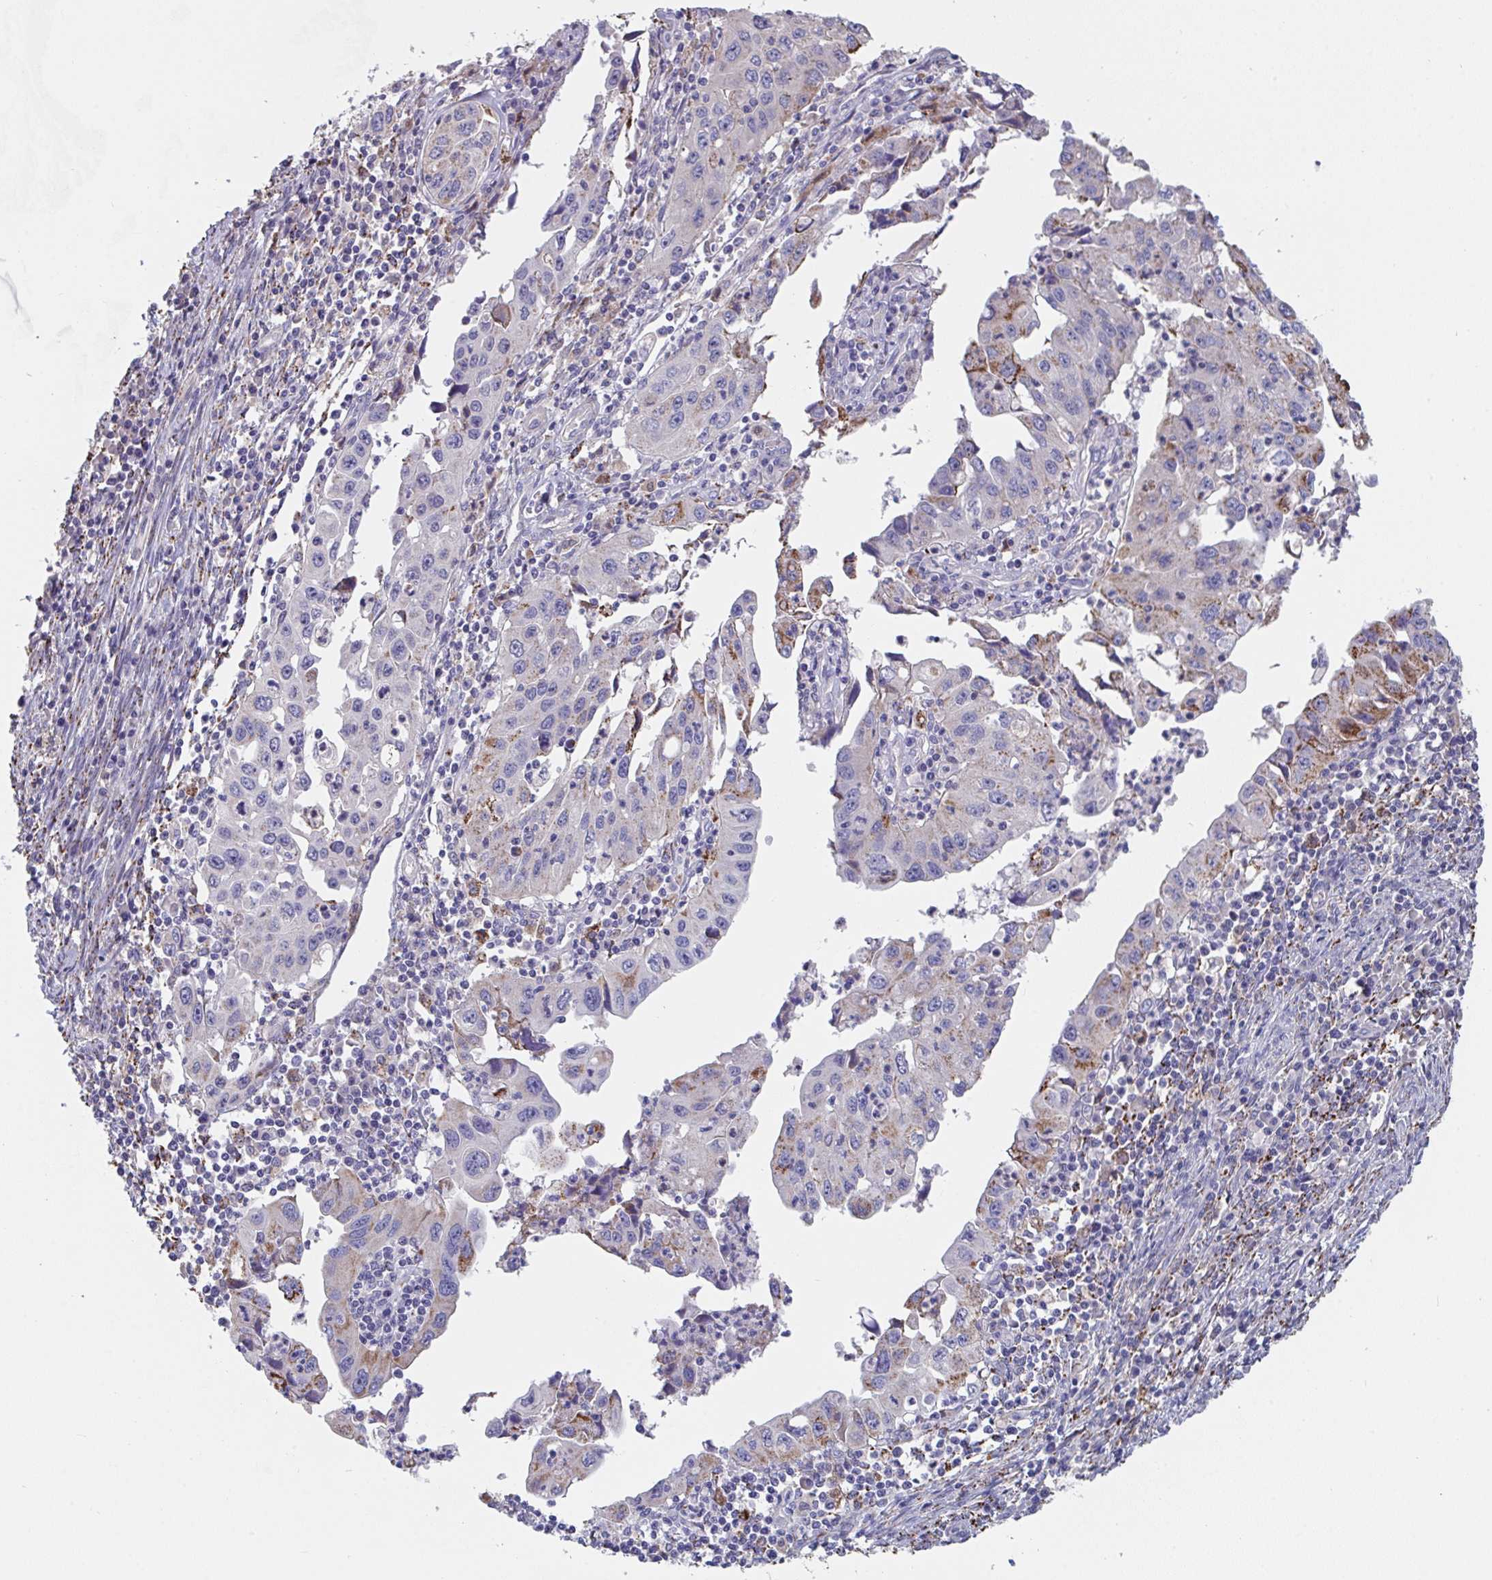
{"staining": {"intensity": "moderate", "quantity": "<25%", "location": "cytoplasmic/membranous"}, "tissue": "endometrial cancer", "cell_type": "Tumor cells", "image_type": "cancer", "snomed": [{"axis": "morphology", "description": "Adenocarcinoma, NOS"}, {"axis": "topography", "description": "Uterus"}], "caption": "Endometrial adenocarcinoma stained with DAB immunohistochemistry (IHC) exhibits low levels of moderate cytoplasmic/membranous expression in approximately <25% of tumor cells. The staining is performed using DAB (3,3'-diaminobenzidine) brown chromogen to label protein expression. The nuclei are counter-stained blue using hematoxylin.", "gene": "FAM156B", "patient": {"sex": "female", "age": 62}}